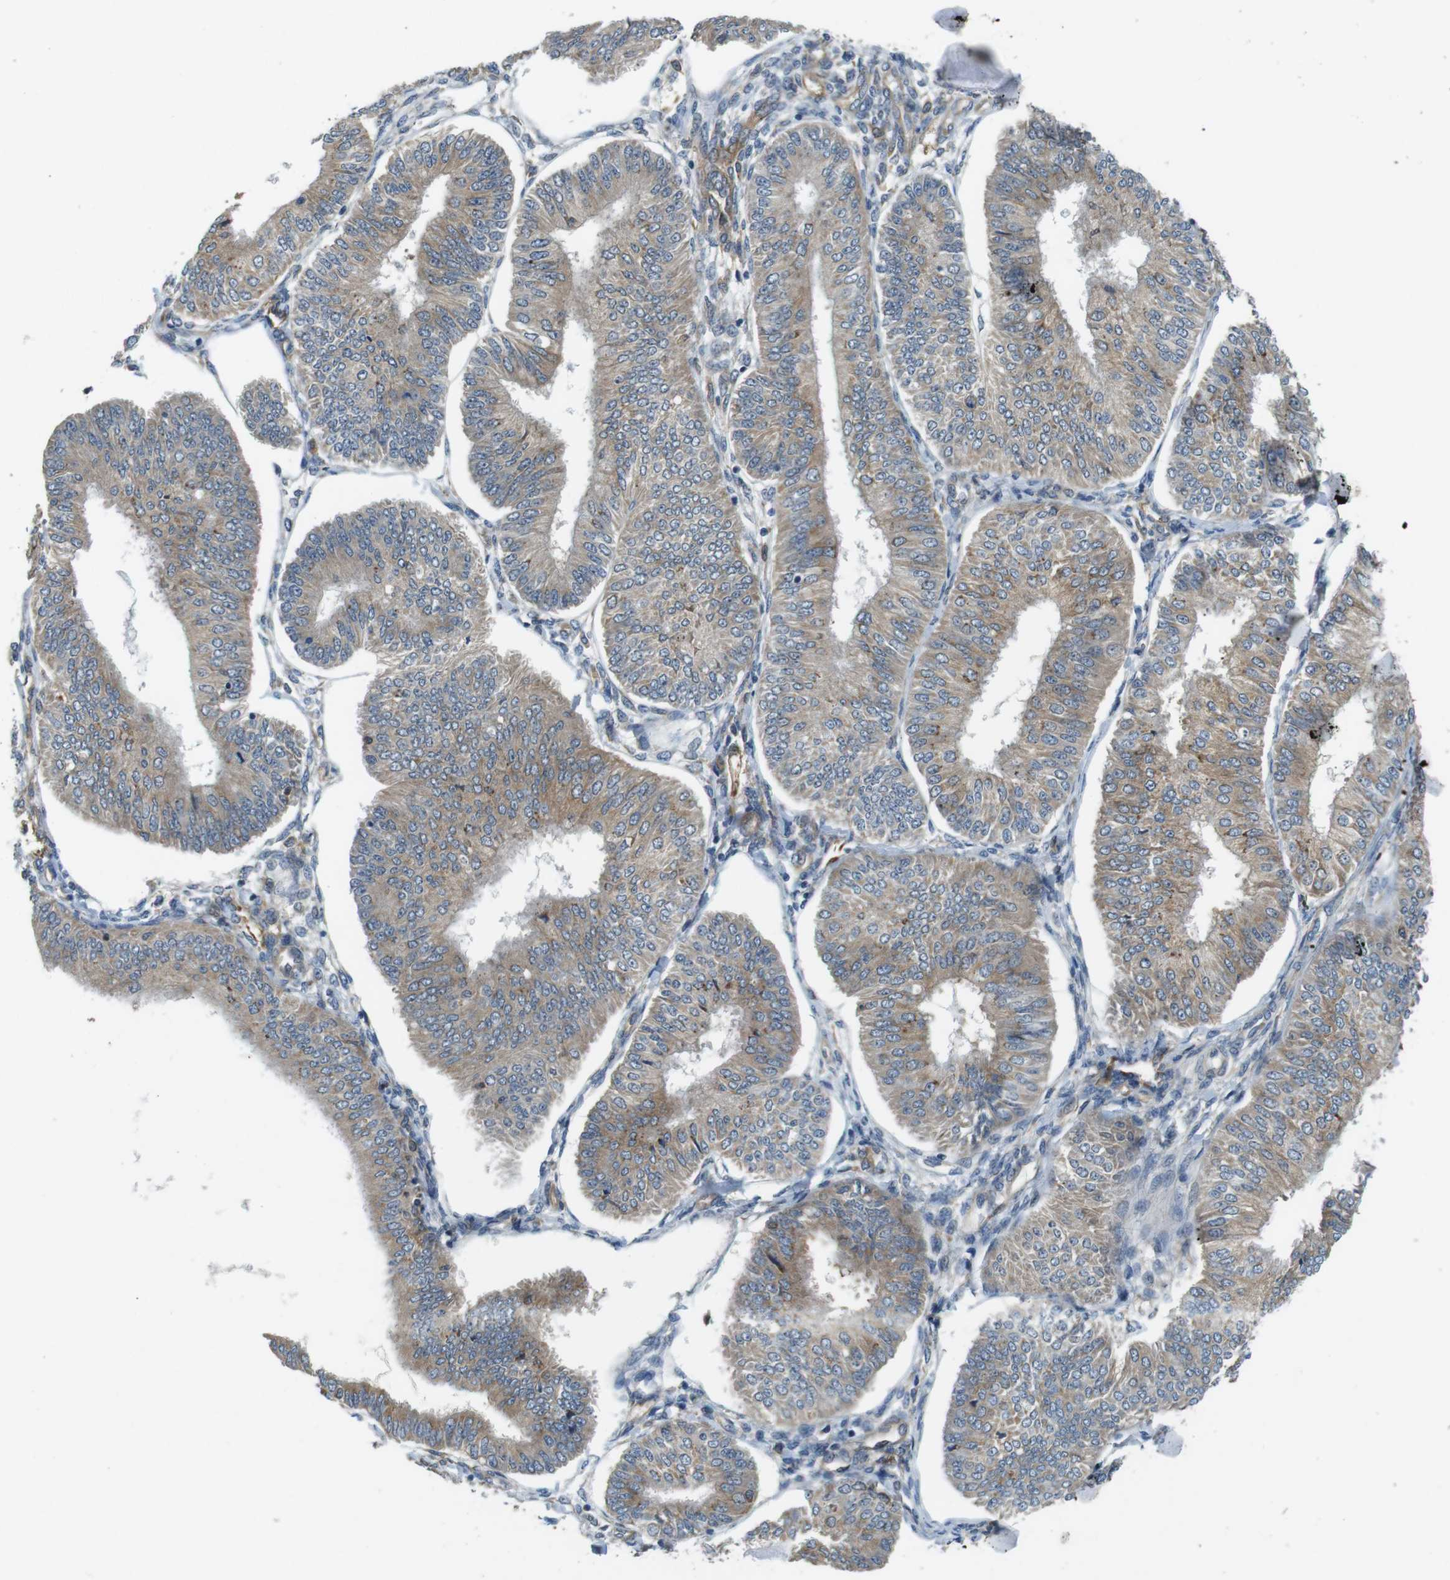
{"staining": {"intensity": "moderate", "quantity": ">75%", "location": "cytoplasmic/membranous"}, "tissue": "endometrial cancer", "cell_type": "Tumor cells", "image_type": "cancer", "snomed": [{"axis": "morphology", "description": "Adenocarcinoma, NOS"}, {"axis": "topography", "description": "Endometrium"}], "caption": "A brown stain highlights moderate cytoplasmic/membranous staining of a protein in human endometrial cancer tumor cells. (IHC, brightfield microscopy, high magnification).", "gene": "PALD1", "patient": {"sex": "female", "age": 58}}